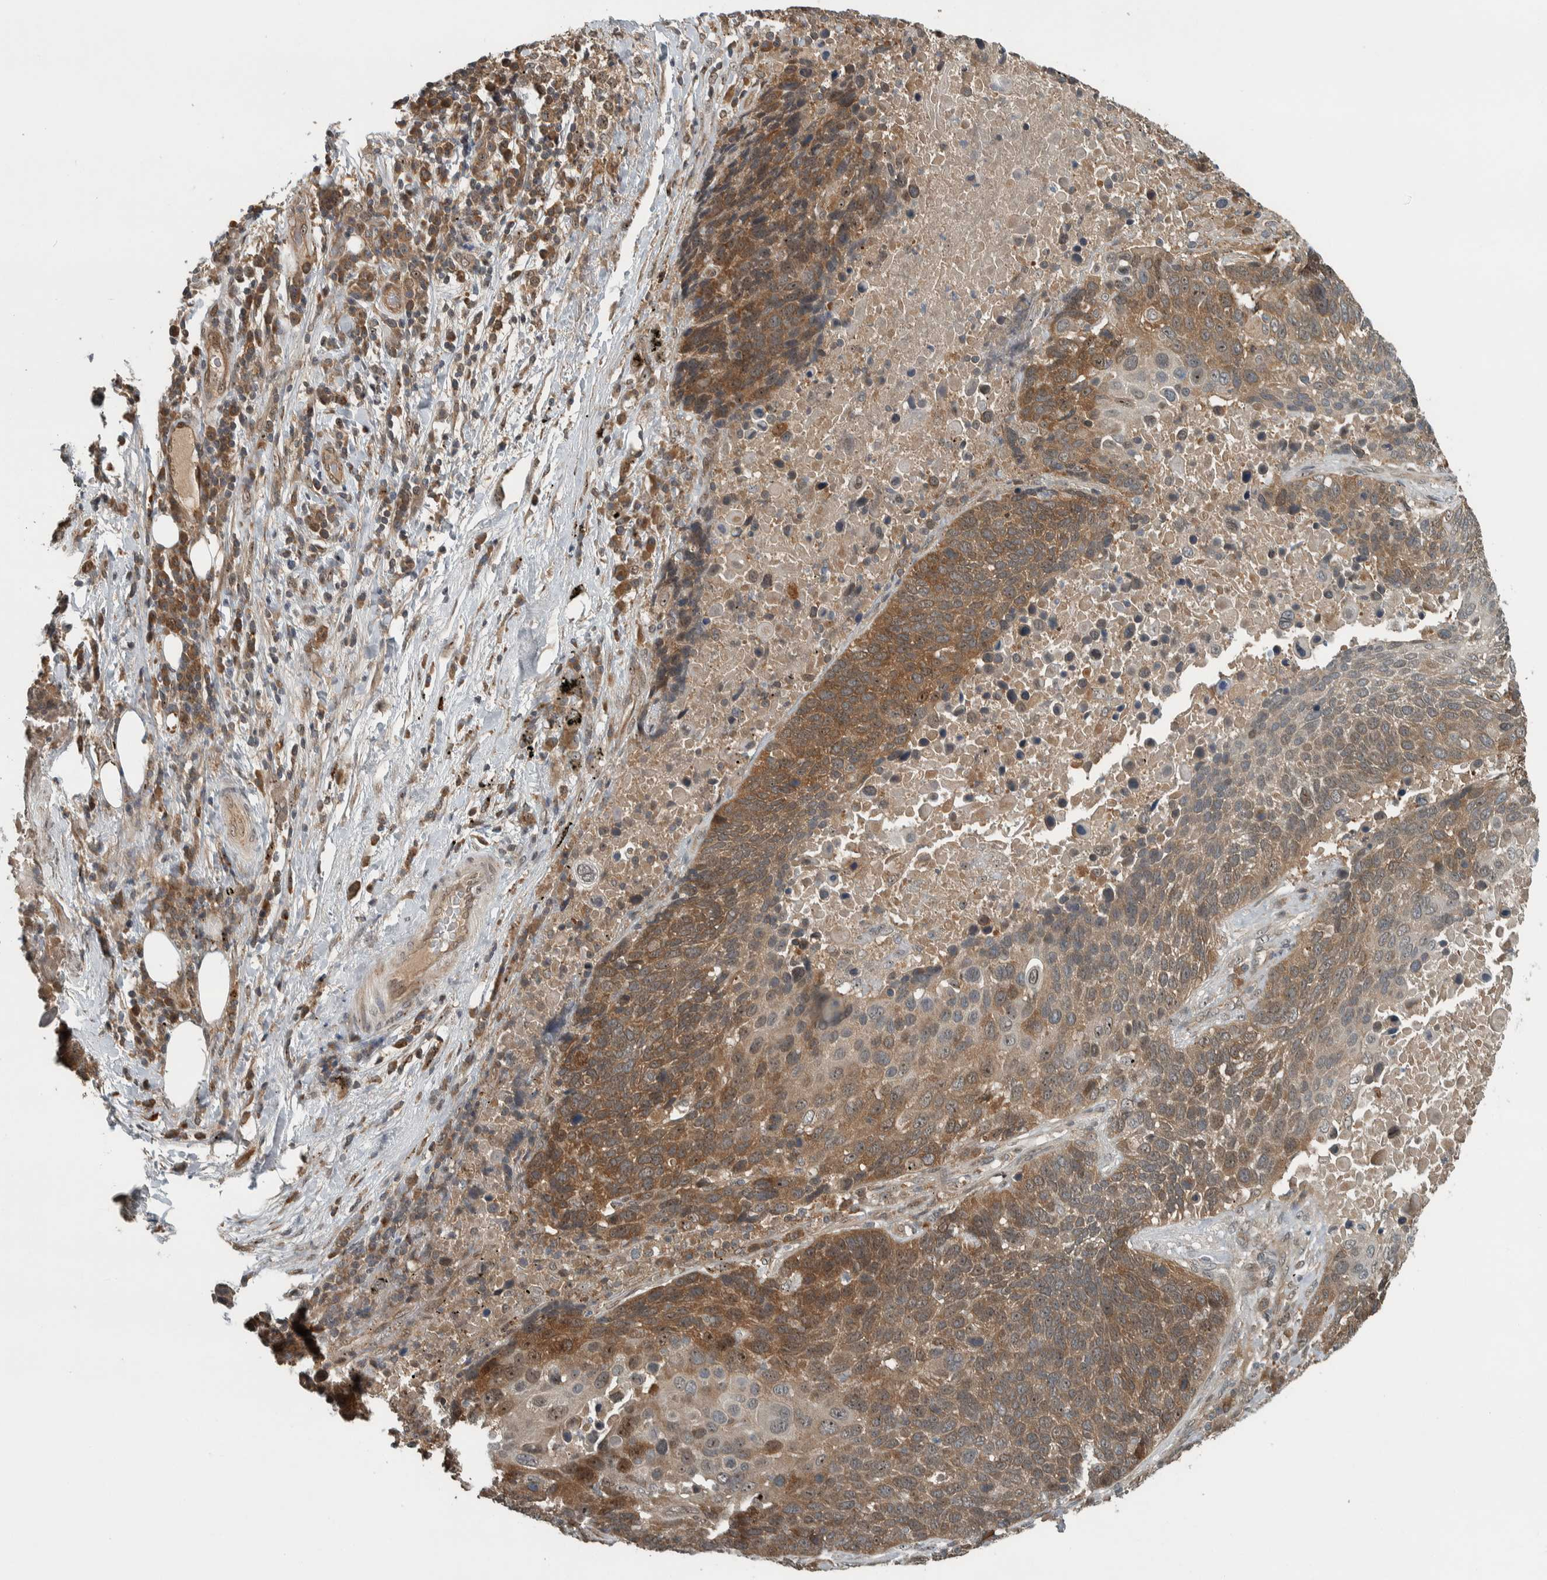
{"staining": {"intensity": "moderate", "quantity": ">75%", "location": "cytoplasmic/membranous,nuclear"}, "tissue": "lung cancer", "cell_type": "Tumor cells", "image_type": "cancer", "snomed": [{"axis": "morphology", "description": "Squamous cell carcinoma, NOS"}, {"axis": "topography", "description": "Lung"}], "caption": "Moderate cytoplasmic/membranous and nuclear protein staining is appreciated in approximately >75% of tumor cells in squamous cell carcinoma (lung). (DAB (3,3'-diaminobenzidine) IHC with brightfield microscopy, high magnification).", "gene": "XPO5", "patient": {"sex": "male", "age": 66}}